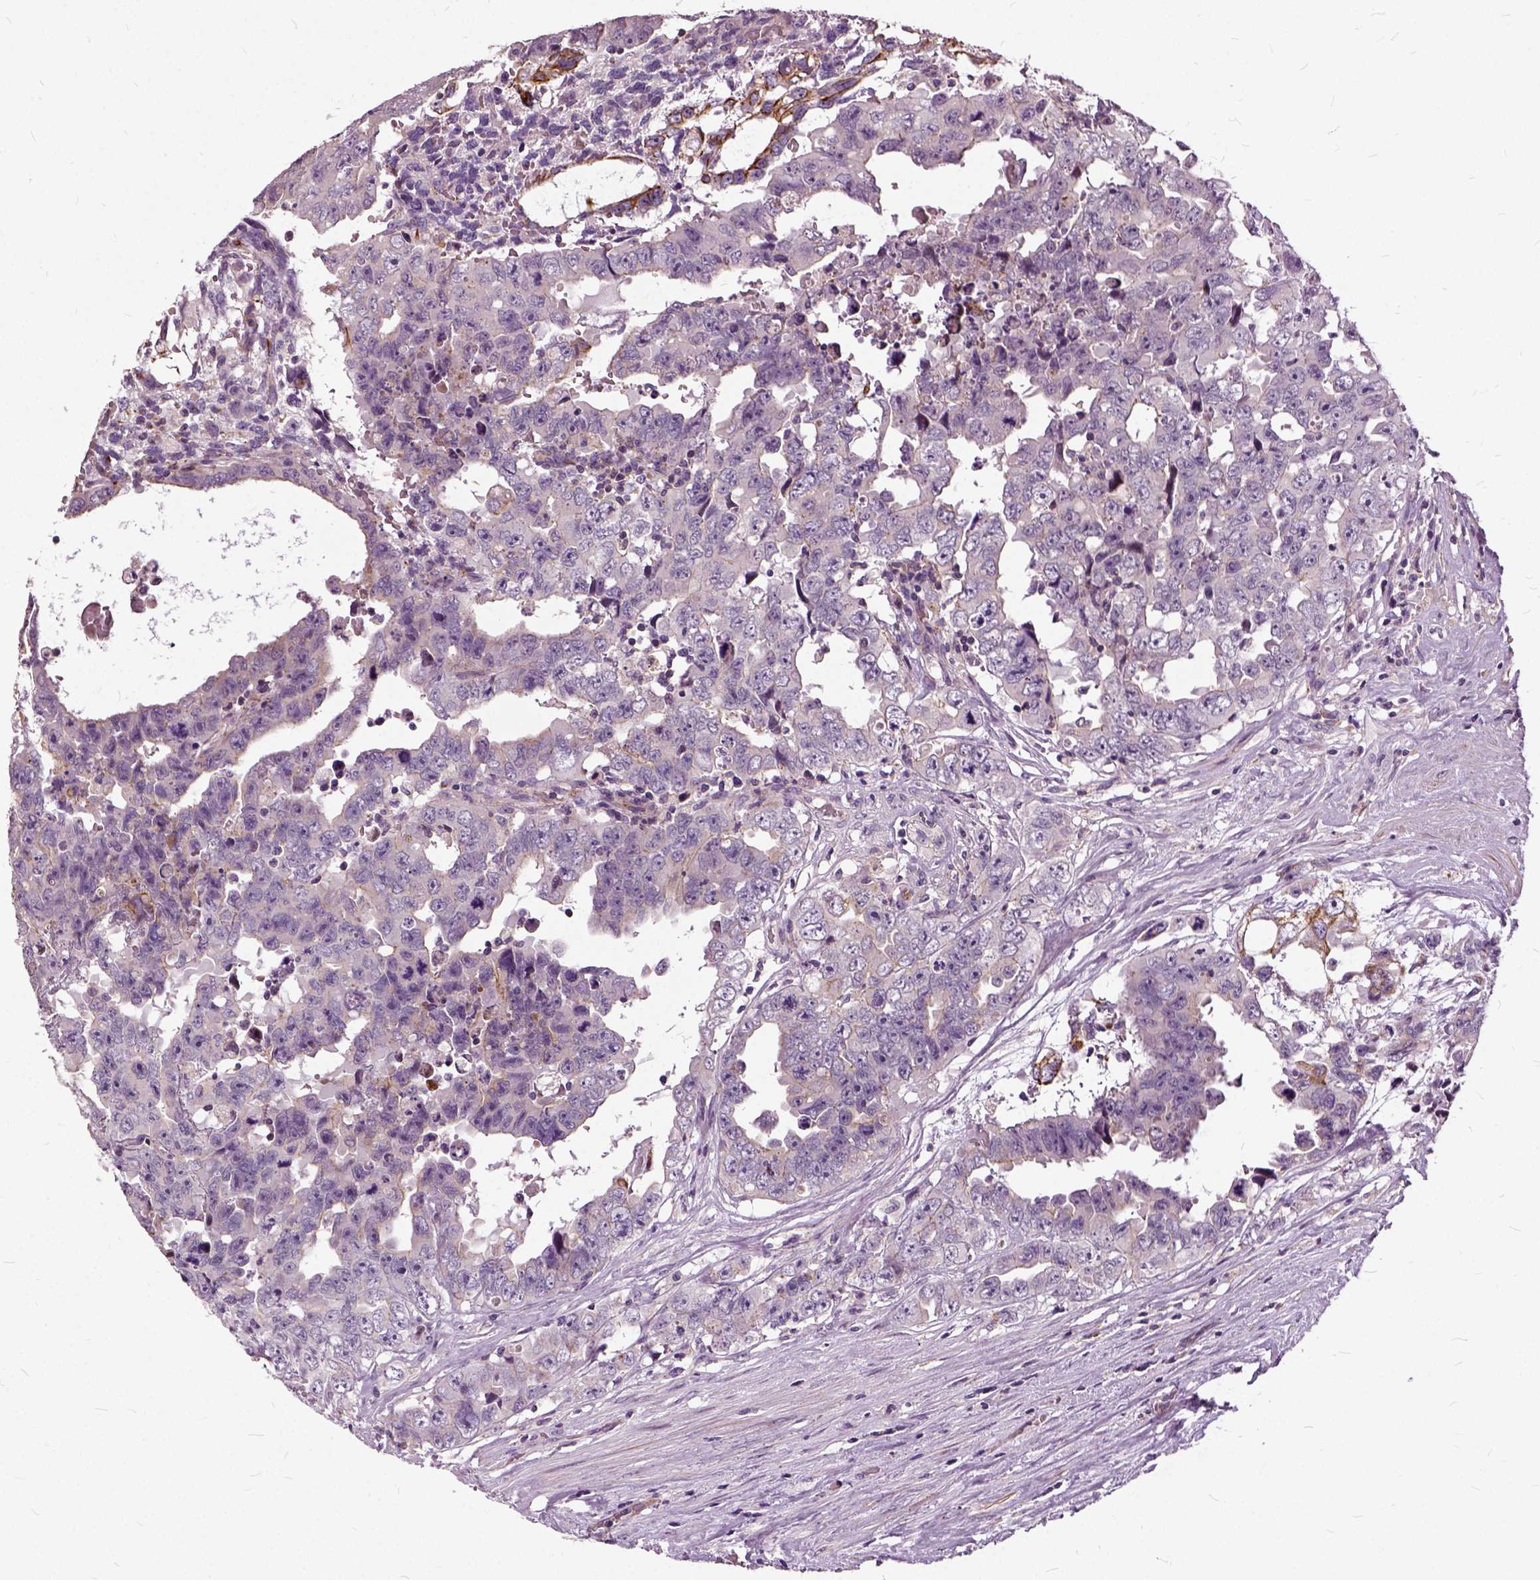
{"staining": {"intensity": "negative", "quantity": "none", "location": "none"}, "tissue": "testis cancer", "cell_type": "Tumor cells", "image_type": "cancer", "snomed": [{"axis": "morphology", "description": "Carcinoma, Embryonal, NOS"}, {"axis": "topography", "description": "Testis"}], "caption": "The histopathology image demonstrates no staining of tumor cells in testis embryonal carcinoma.", "gene": "ILRUN", "patient": {"sex": "male", "age": 24}}